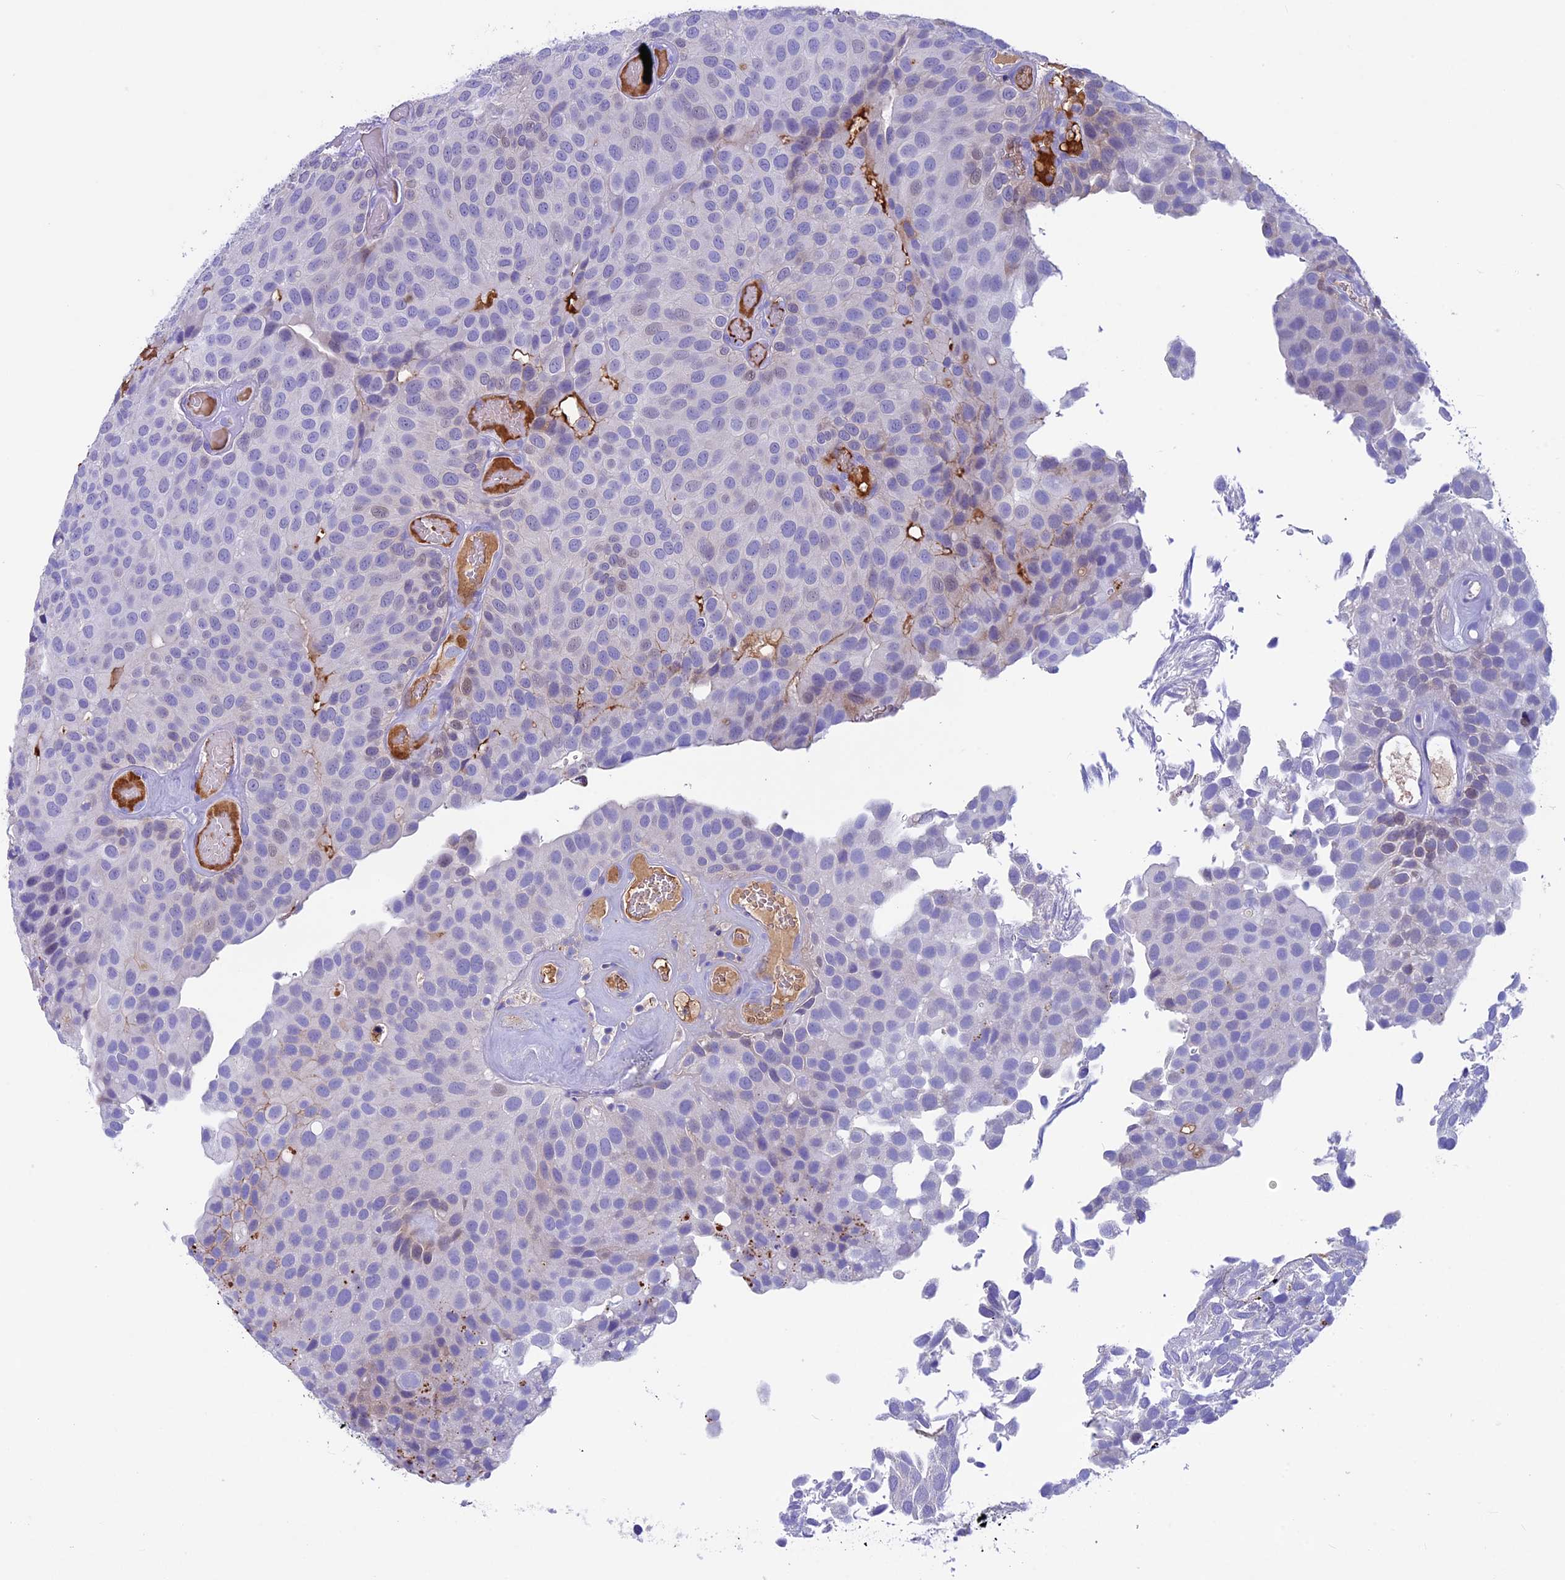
{"staining": {"intensity": "negative", "quantity": "none", "location": "none"}, "tissue": "urothelial cancer", "cell_type": "Tumor cells", "image_type": "cancer", "snomed": [{"axis": "morphology", "description": "Urothelial carcinoma, Low grade"}, {"axis": "topography", "description": "Urinary bladder"}], "caption": "An image of urothelial cancer stained for a protein demonstrates no brown staining in tumor cells.", "gene": "IGSF6", "patient": {"sex": "male", "age": 89}}